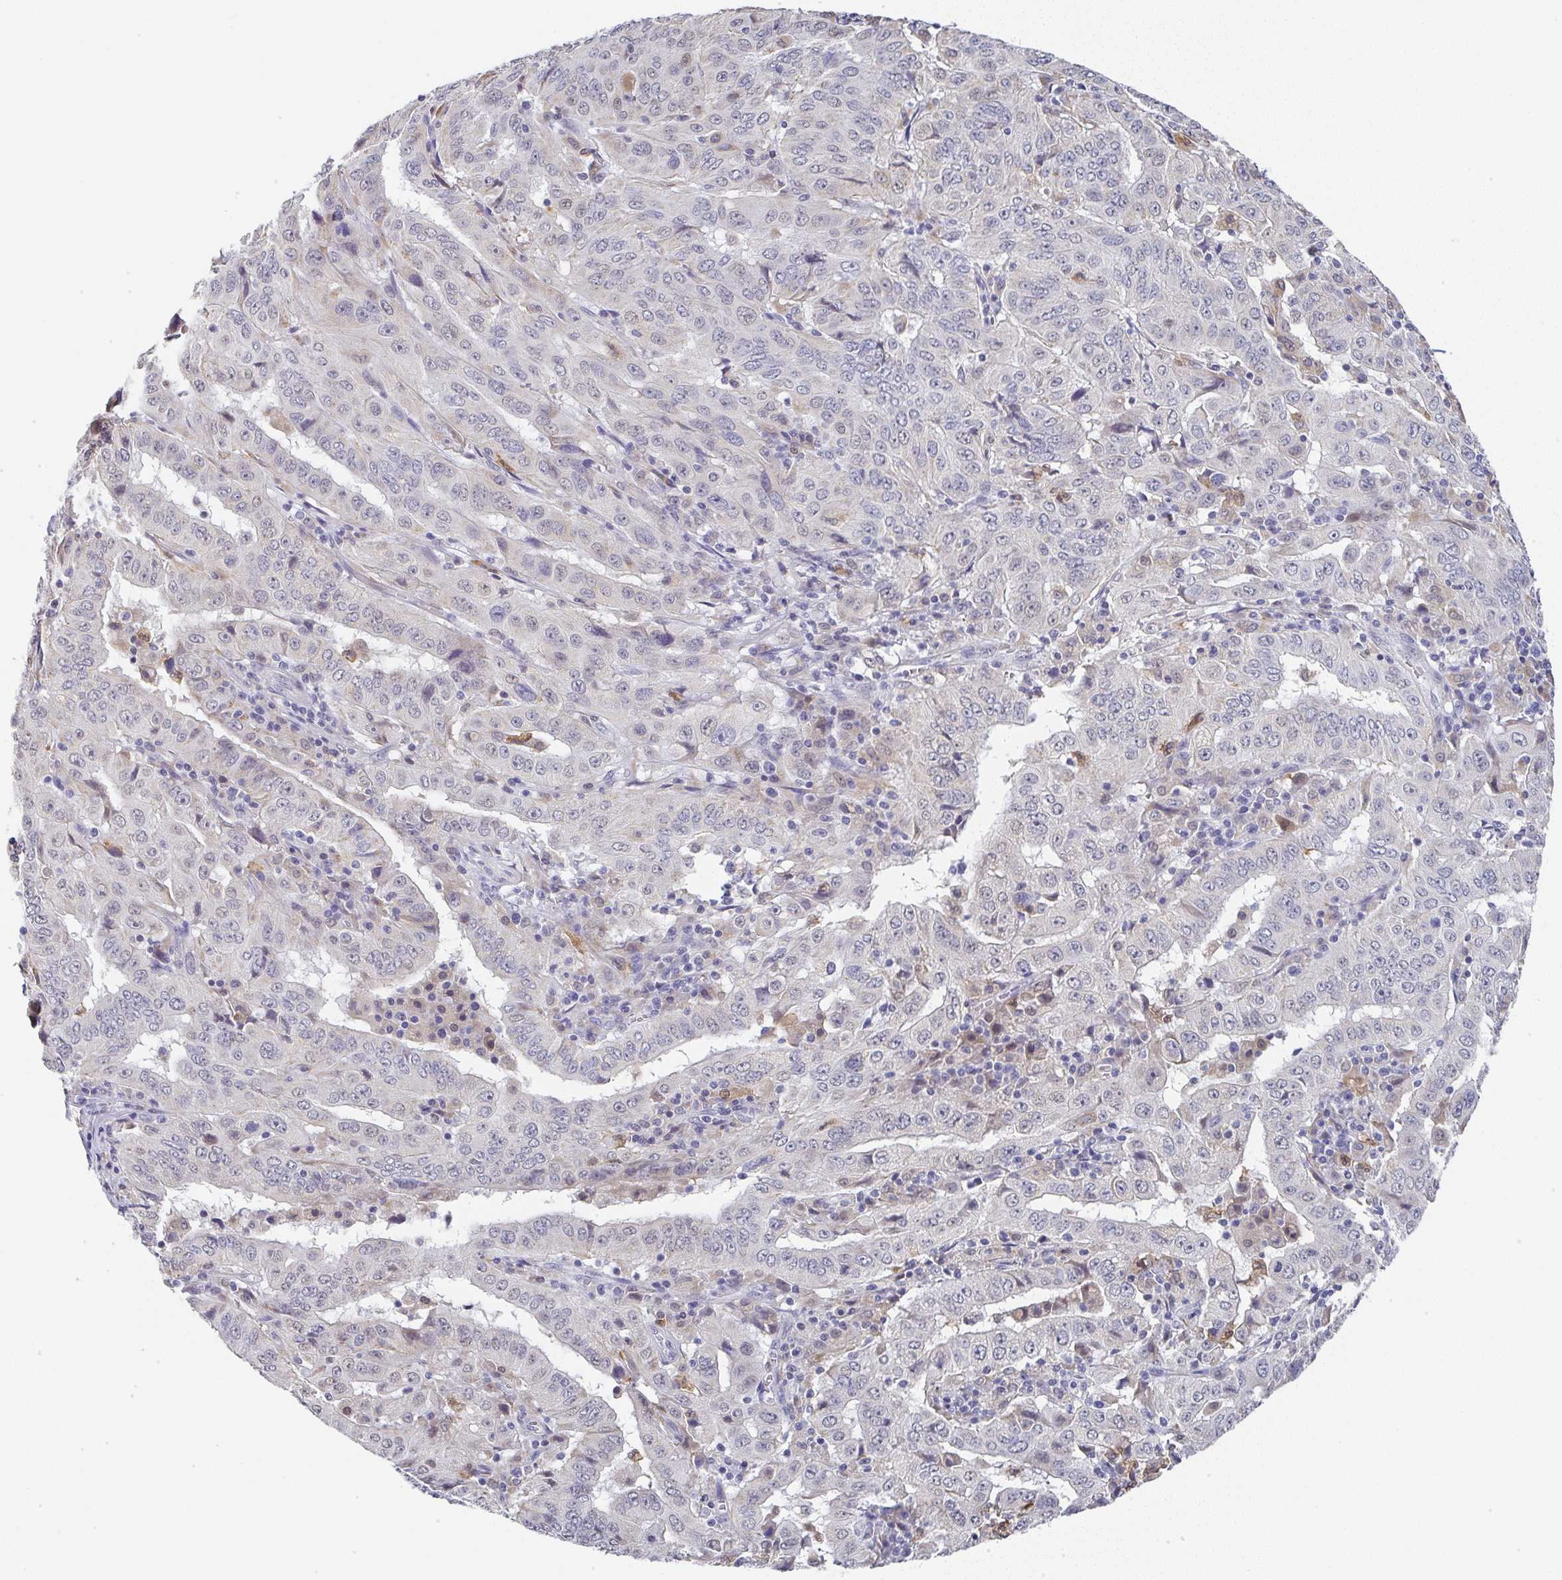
{"staining": {"intensity": "negative", "quantity": "none", "location": "none"}, "tissue": "pancreatic cancer", "cell_type": "Tumor cells", "image_type": "cancer", "snomed": [{"axis": "morphology", "description": "Adenocarcinoma, NOS"}, {"axis": "topography", "description": "Pancreas"}], "caption": "Immunohistochemical staining of adenocarcinoma (pancreatic) displays no significant expression in tumor cells.", "gene": "NCF1", "patient": {"sex": "male", "age": 63}}